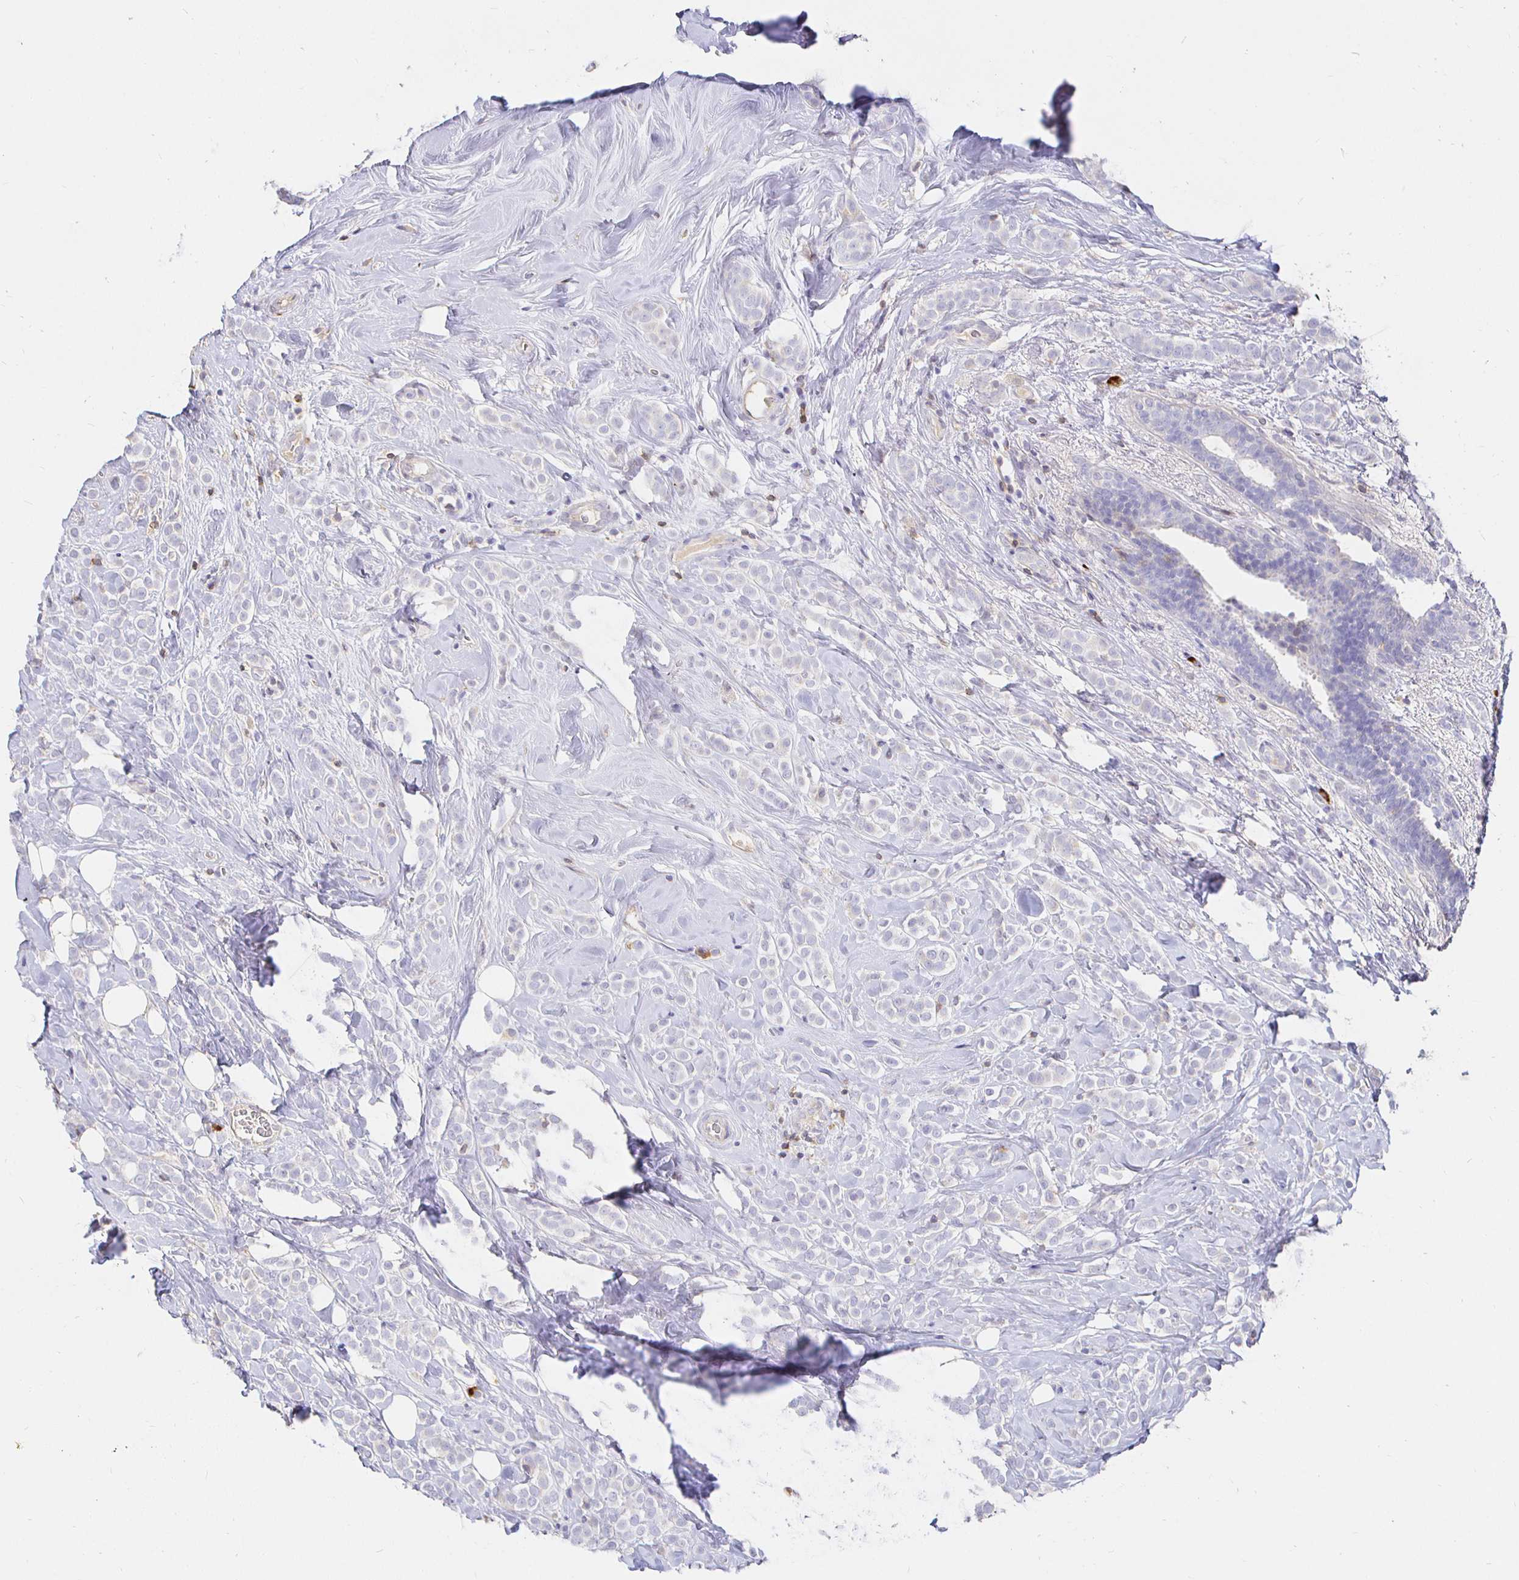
{"staining": {"intensity": "negative", "quantity": "none", "location": "none"}, "tissue": "breast cancer", "cell_type": "Tumor cells", "image_type": "cancer", "snomed": [{"axis": "morphology", "description": "Lobular carcinoma"}, {"axis": "topography", "description": "Breast"}], "caption": "Image shows no significant protein positivity in tumor cells of breast cancer. Nuclei are stained in blue.", "gene": "CXCR3", "patient": {"sex": "female", "age": 49}}